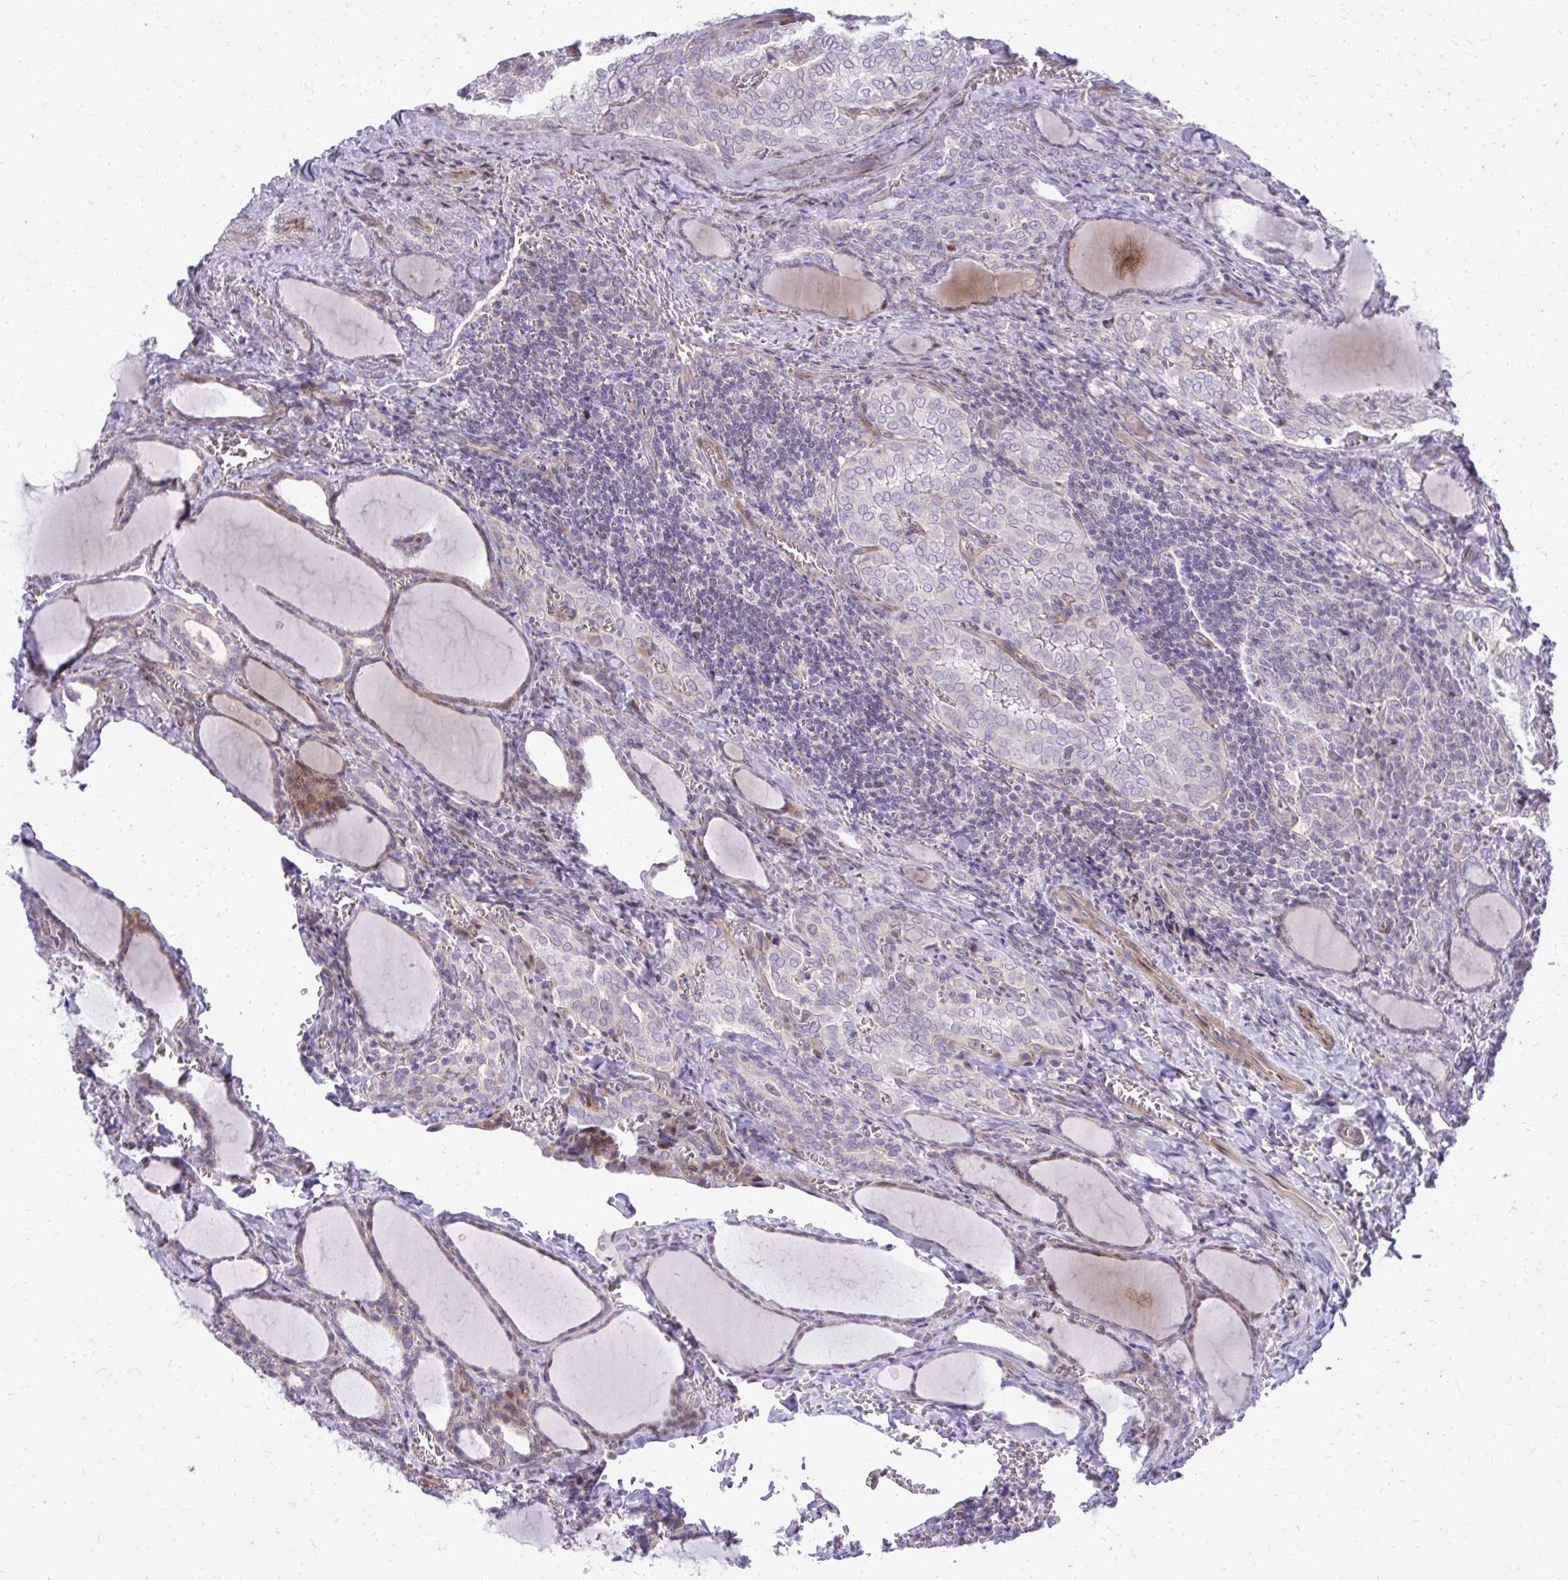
{"staining": {"intensity": "negative", "quantity": "none", "location": "none"}, "tissue": "thyroid cancer", "cell_type": "Tumor cells", "image_type": "cancer", "snomed": [{"axis": "morphology", "description": "Papillary adenocarcinoma, NOS"}, {"axis": "topography", "description": "Thyroid gland"}], "caption": "An IHC image of papillary adenocarcinoma (thyroid) is shown. There is no staining in tumor cells of papillary adenocarcinoma (thyroid).", "gene": "PPDPFL", "patient": {"sex": "female", "age": 30}}